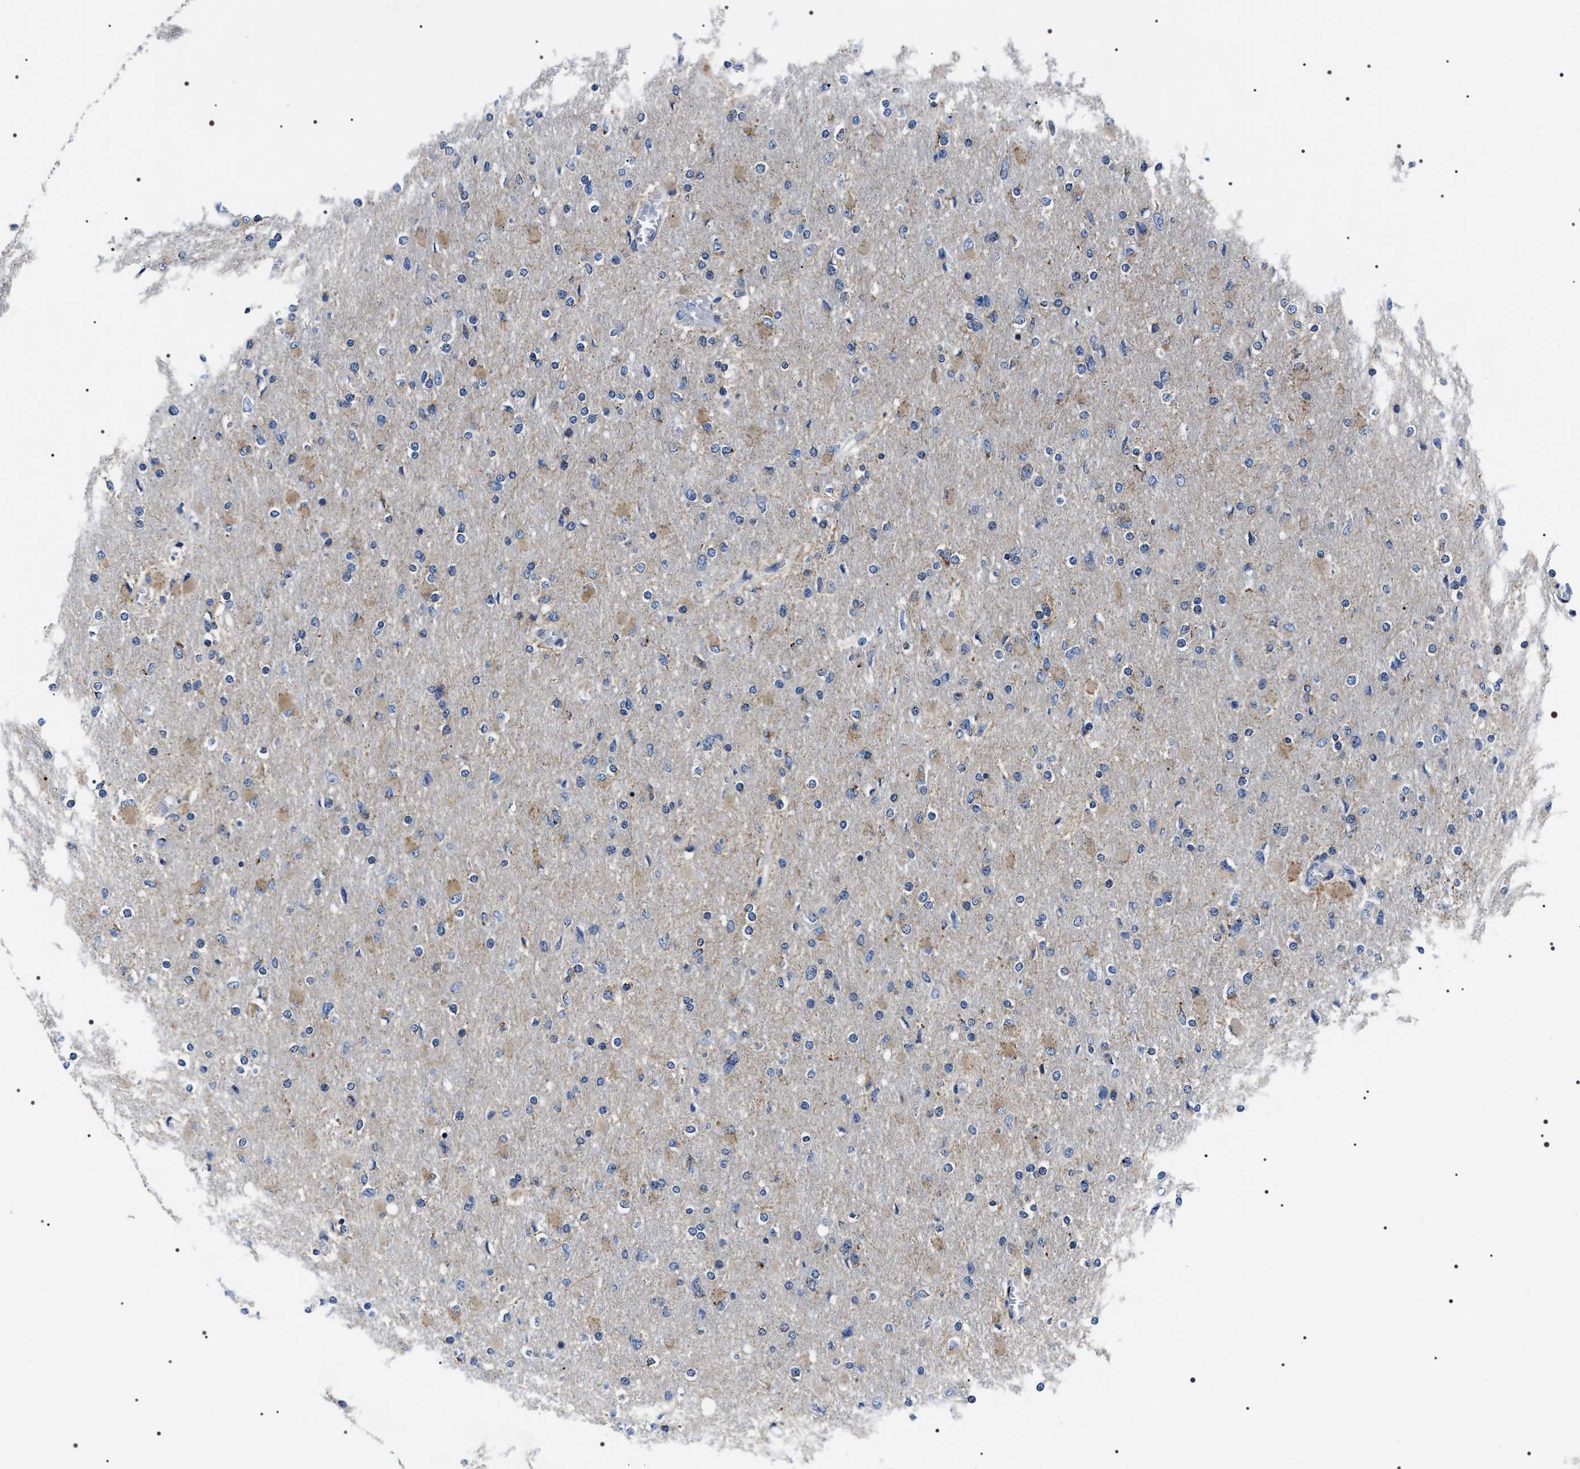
{"staining": {"intensity": "weak", "quantity": "25%-75%", "location": "cytoplasmic/membranous"}, "tissue": "glioma", "cell_type": "Tumor cells", "image_type": "cancer", "snomed": [{"axis": "morphology", "description": "Glioma, malignant, High grade"}, {"axis": "topography", "description": "Cerebral cortex"}], "caption": "The immunohistochemical stain highlights weak cytoplasmic/membranous positivity in tumor cells of glioma tissue. The staining was performed using DAB (3,3'-diaminobenzidine) to visualize the protein expression in brown, while the nuclei were stained in blue with hematoxylin (Magnification: 20x).", "gene": "NTMT1", "patient": {"sex": "female", "age": 36}}